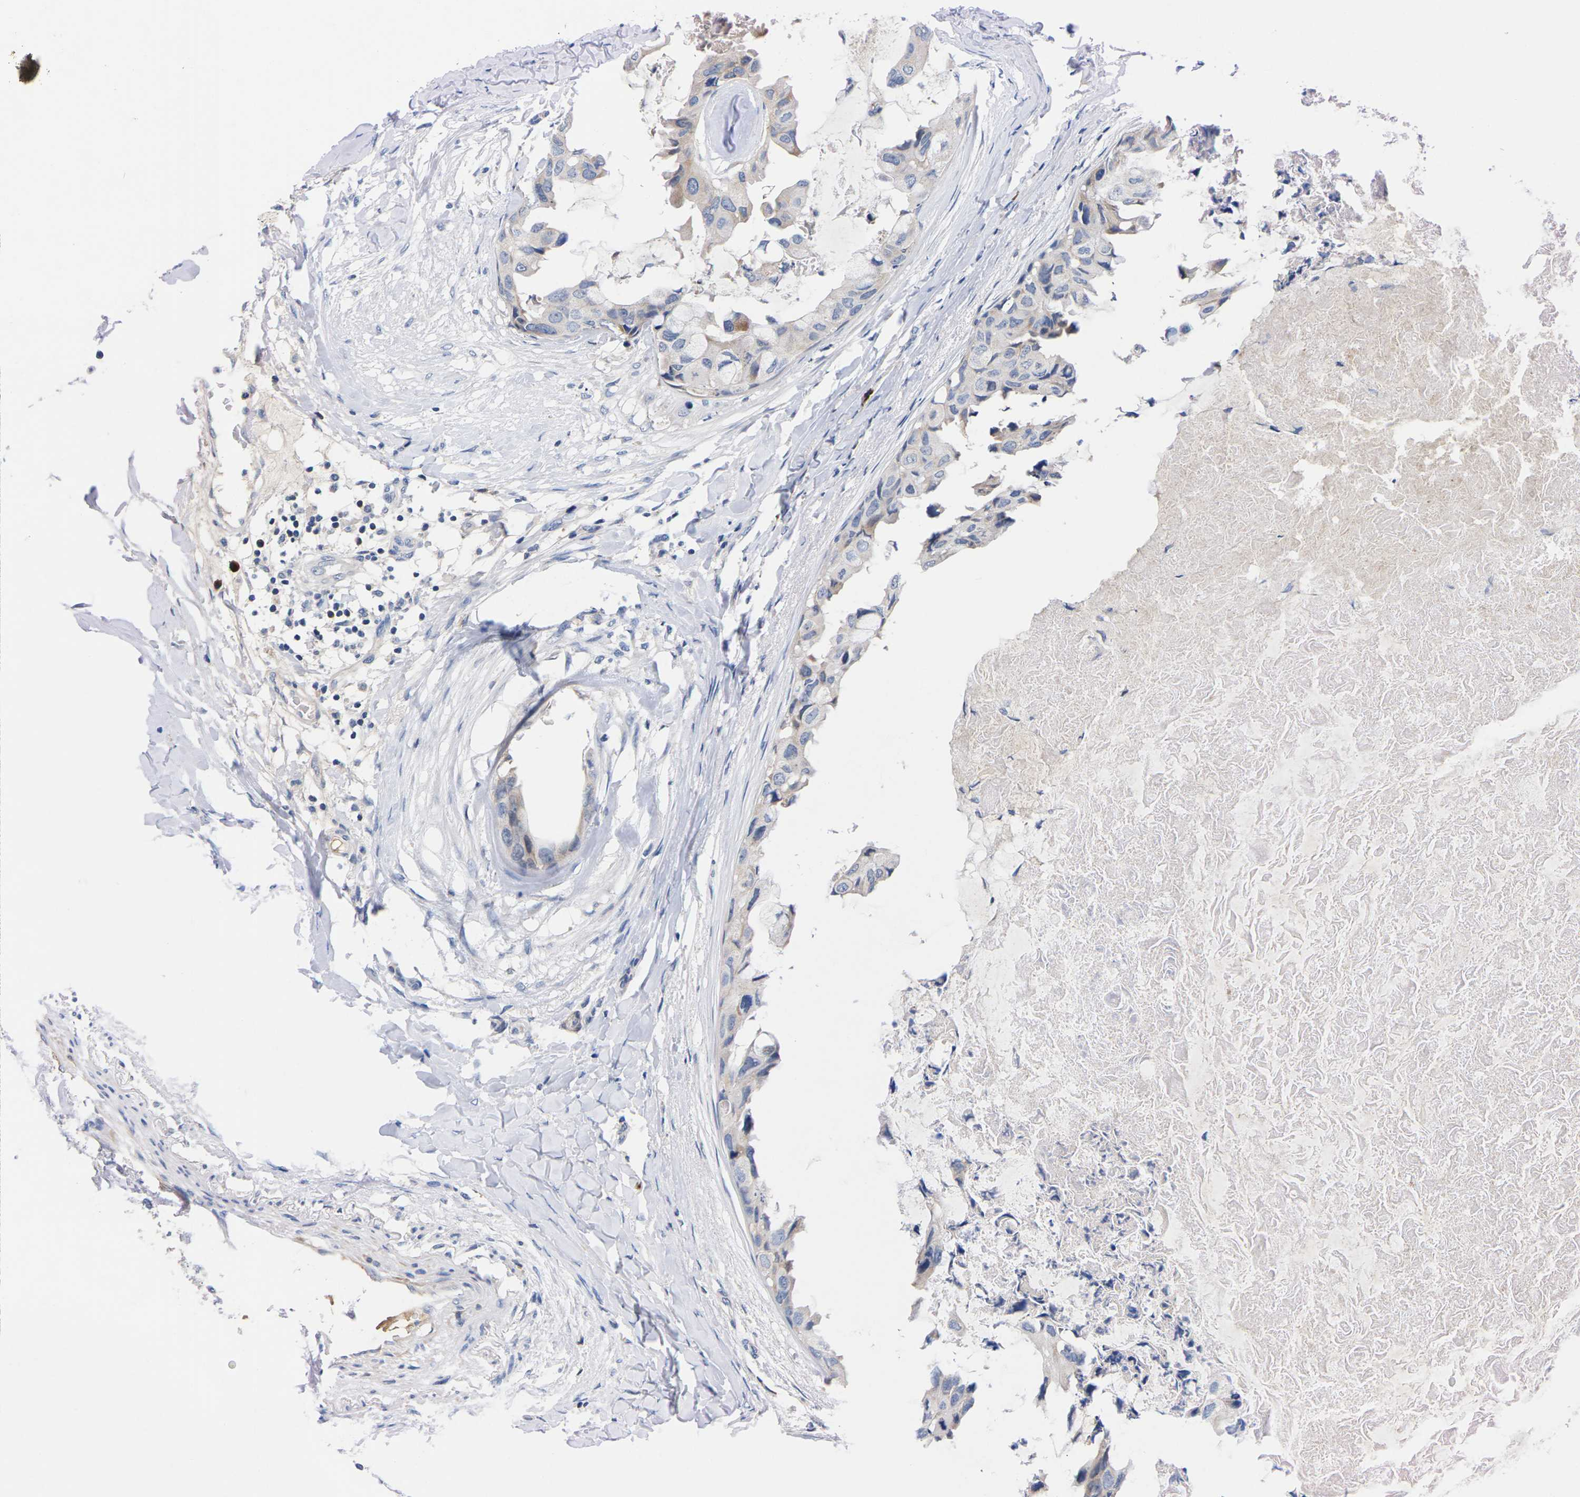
{"staining": {"intensity": "weak", "quantity": "<25%", "location": "cytoplasmic/membranous"}, "tissue": "breast cancer", "cell_type": "Tumor cells", "image_type": "cancer", "snomed": [{"axis": "morphology", "description": "Duct carcinoma"}, {"axis": "topography", "description": "Breast"}], "caption": "IHC of human intraductal carcinoma (breast) reveals no expression in tumor cells.", "gene": "FAM210A", "patient": {"sex": "female", "age": 40}}